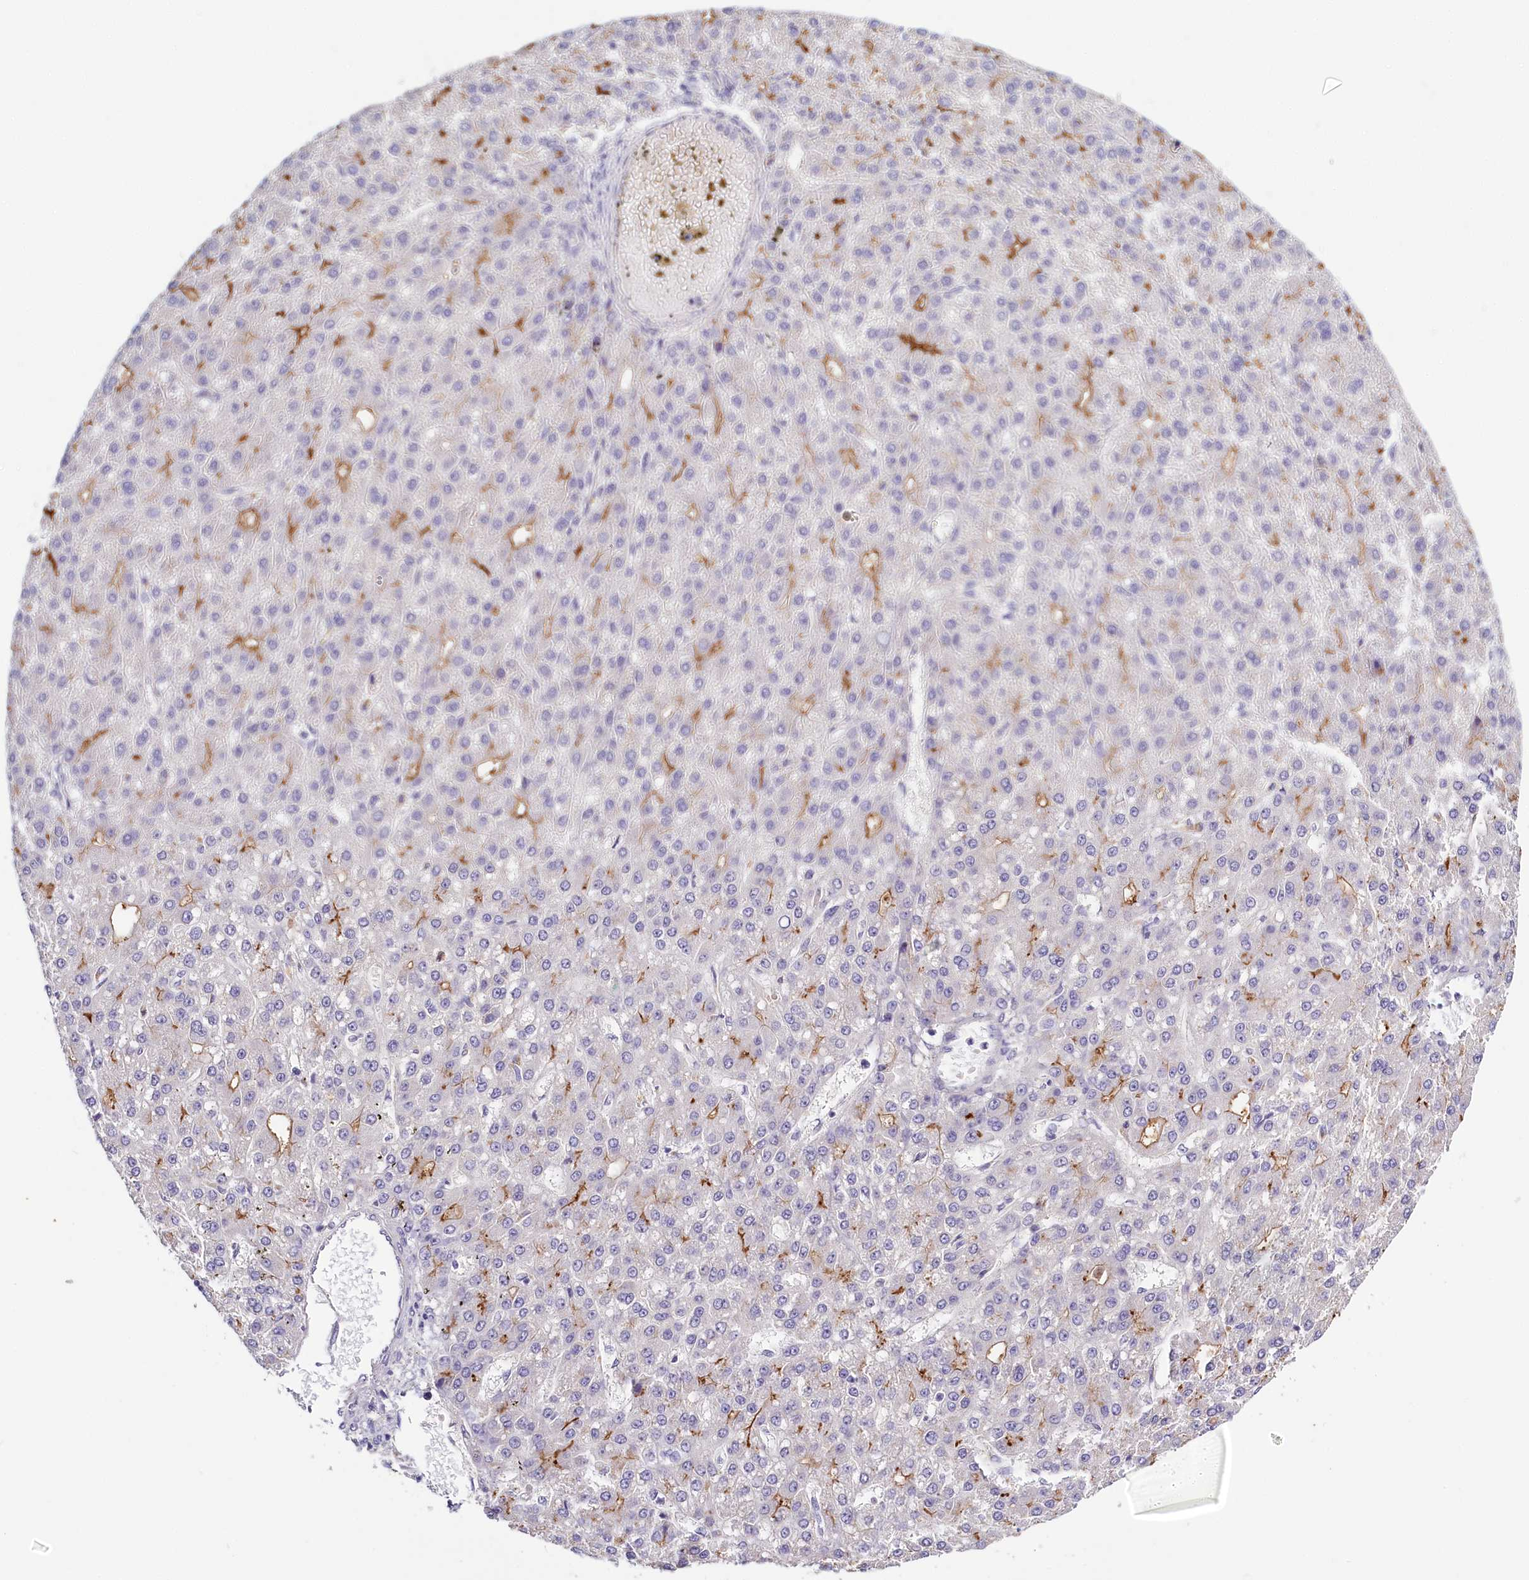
{"staining": {"intensity": "moderate", "quantity": "<25%", "location": "cytoplasmic/membranous"}, "tissue": "liver cancer", "cell_type": "Tumor cells", "image_type": "cancer", "snomed": [{"axis": "morphology", "description": "Carcinoma, Hepatocellular, NOS"}, {"axis": "topography", "description": "Liver"}], "caption": "Immunohistochemistry of human liver cancer (hepatocellular carcinoma) exhibits low levels of moderate cytoplasmic/membranous expression in about <25% of tumor cells.", "gene": "PDE6D", "patient": {"sex": "male", "age": 67}}